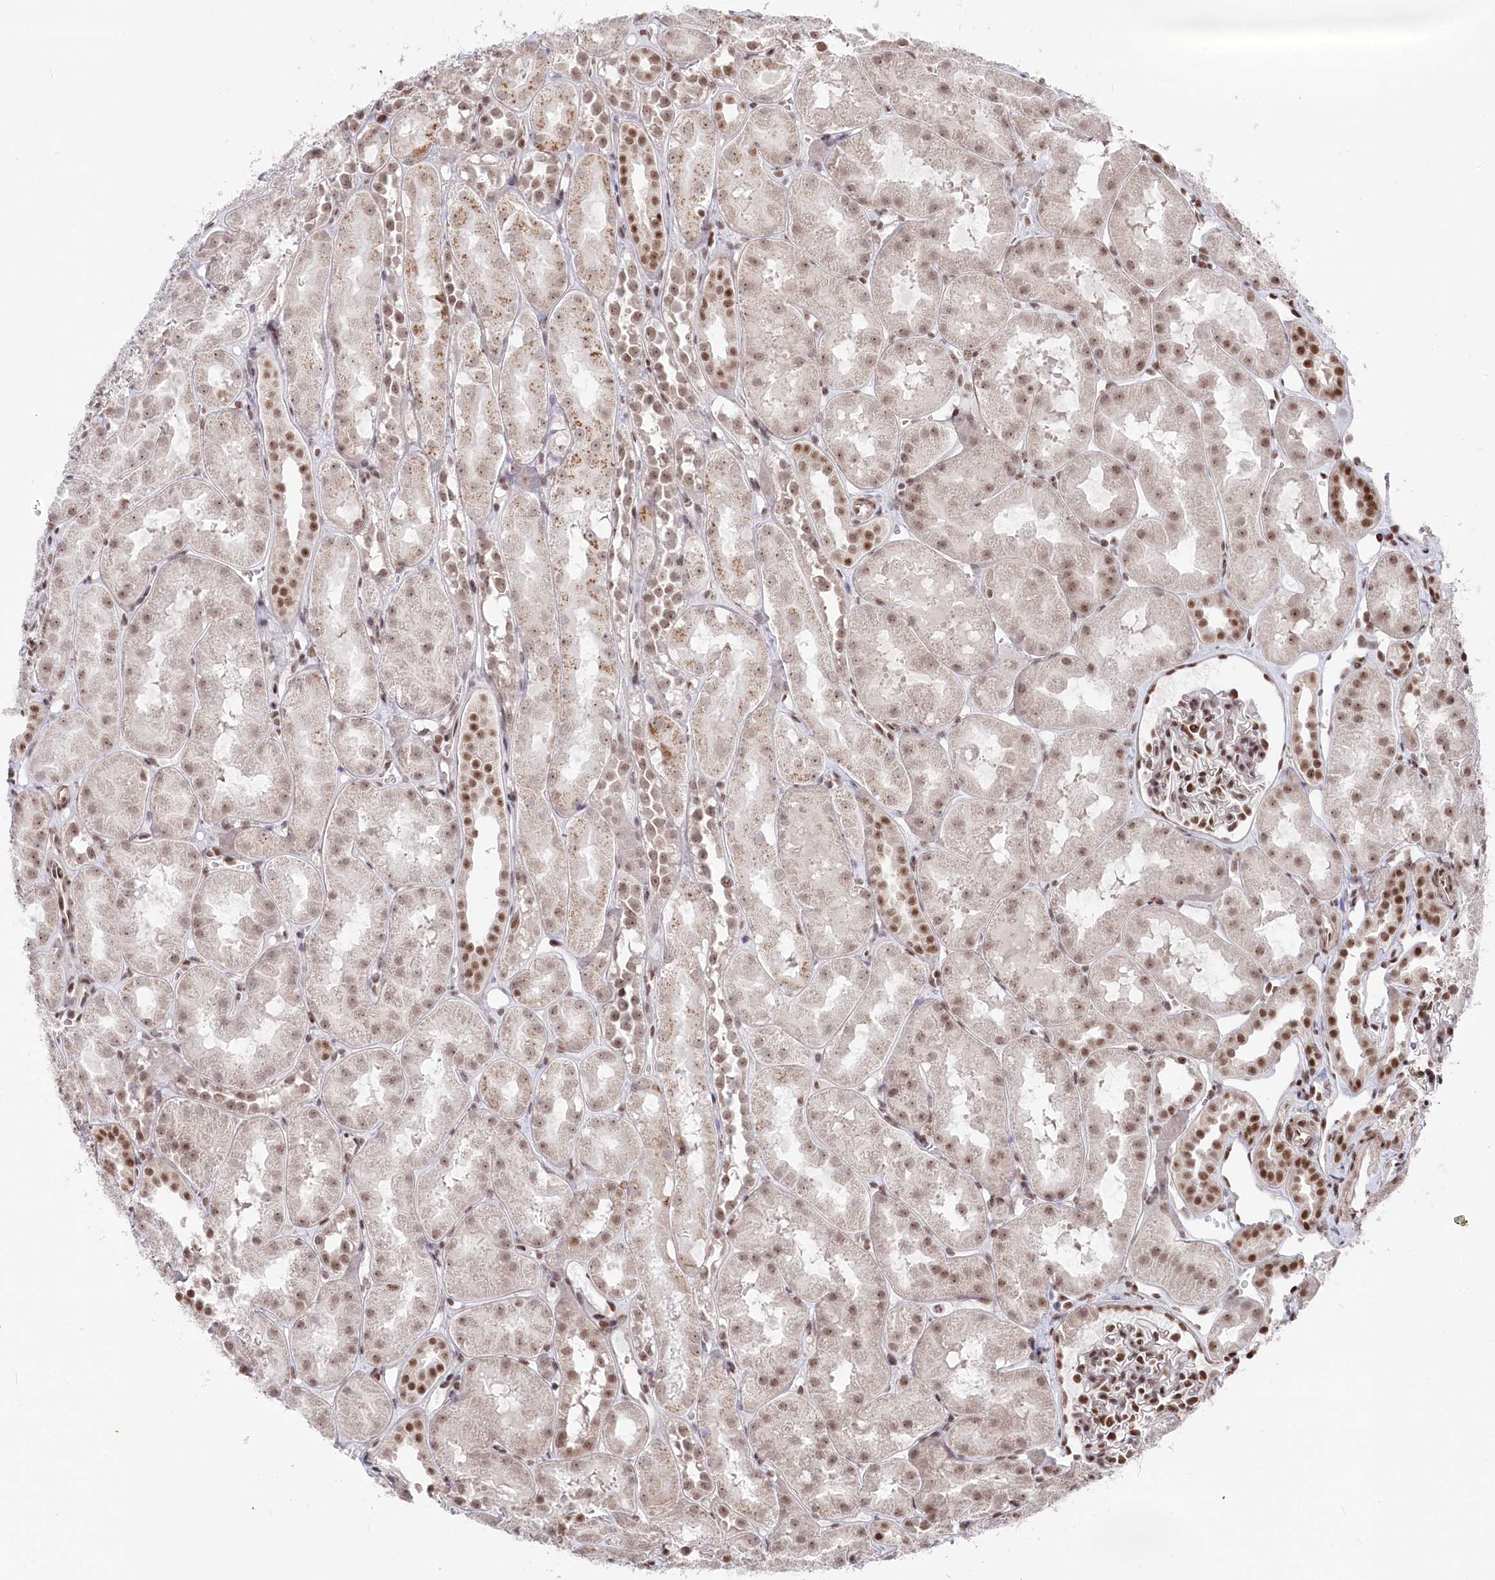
{"staining": {"intensity": "moderate", "quantity": ">75%", "location": "nuclear"}, "tissue": "kidney", "cell_type": "Cells in glomeruli", "image_type": "normal", "snomed": [{"axis": "morphology", "description": "Normal tissue, NOS"}, {"axis": "topography", "description": "Kidney"}, {"axis": "topography", "description": "Urinary bladder"}], "caption": "About >75% of cells in glomeruli in benign human kidney reveal moderate nuclear protein positivity as visualized by brown immunohistochemical staining.", "gene": "CGGBP1", "patient": {"sex": "male", "age": 16}}